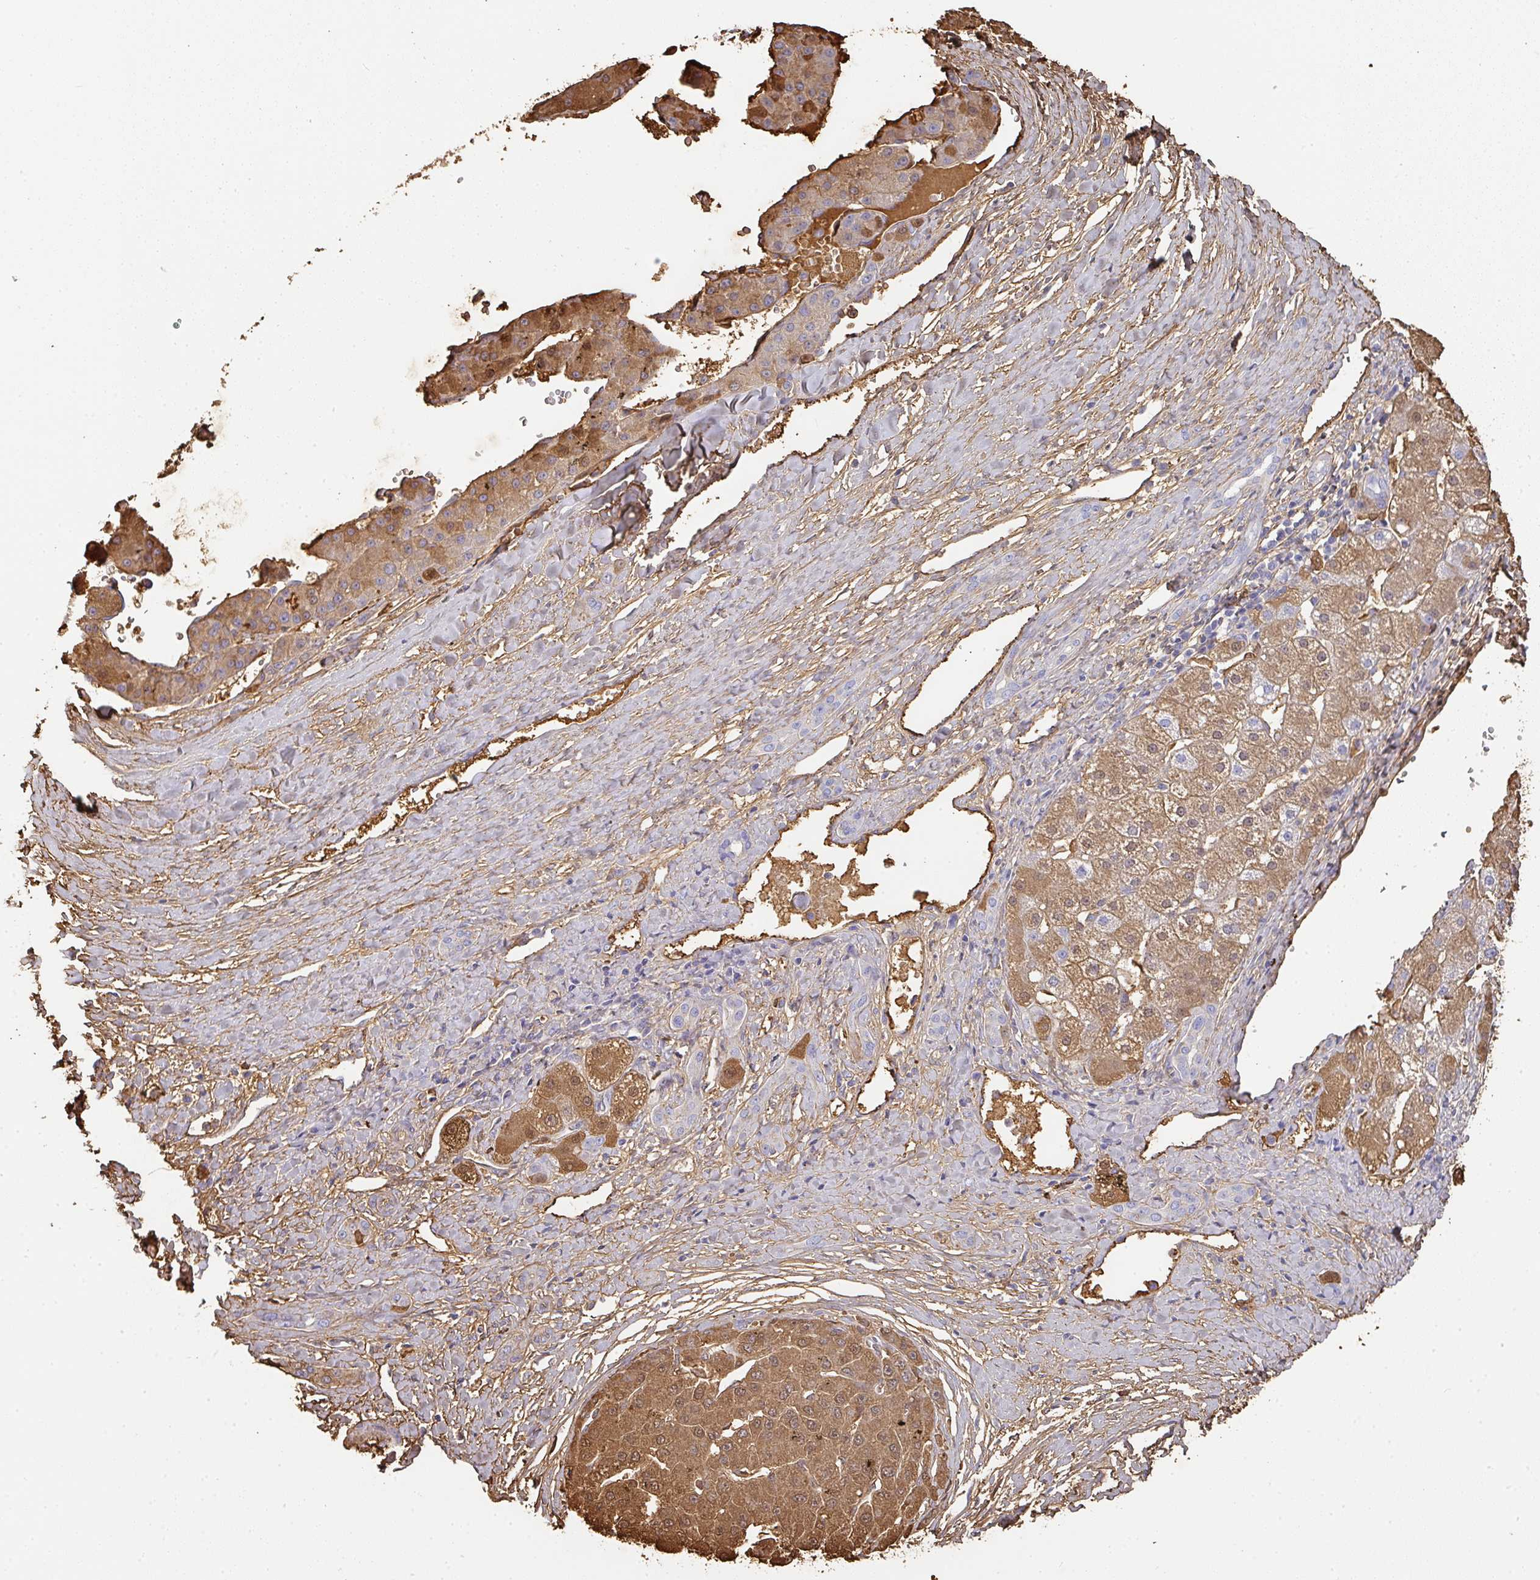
{"staining": {"intensity": "moderate", "quantity": "25%-75%", "location": "cytoplasmic/membranous,nuclear"}, "tissue": "liver cancer", "cell_type": "Tumor cells", "image_type": "cancer", "snomed": [{"axis": "morphology", "description": "Carcinoma, Hepatocellular, NOS"}, {"axis": "topography", "description": "Liver"}], "caption": "Immunohistochemical staining of hepatocellular carcinoma (liver) reveals medium levels of moderate cytoplasmic/membranous and nuclear protein expression in approximately 25%-75% of tumor cells.", "gene": "ALB", "patient": {"sex": "male", "age": 67}}